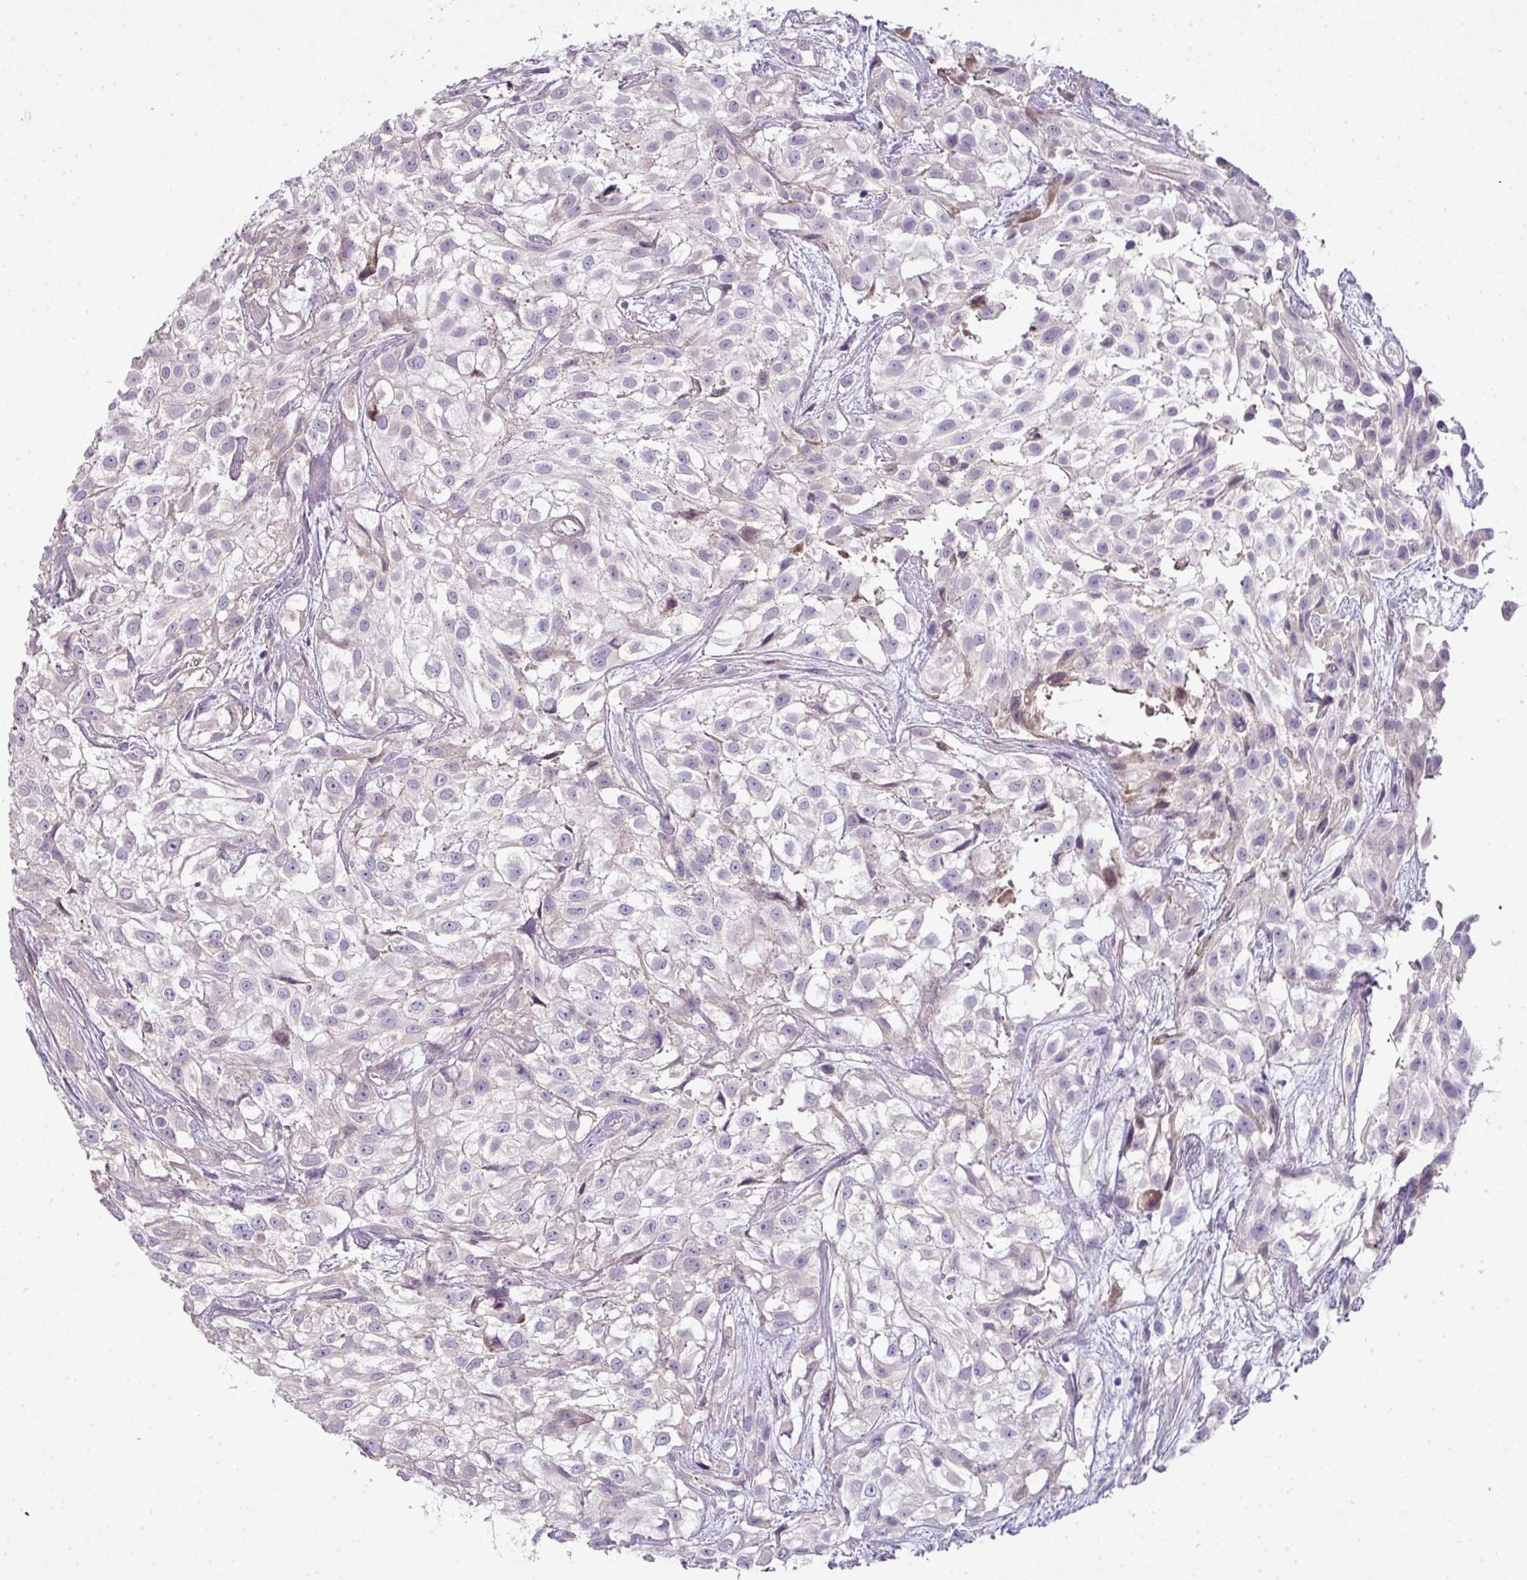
{"staining": {"intensity": "negative", "quantity": "none", "location": "none"}, "tissue": "urothelial cancer", "cell_type": "Tumor cells", "image_type": "cancer", "snomed": [{"axis": "morphology", "description": "Urothelial carcinoma, High grade"}, {"axis": "topography", "description": "Urinary bladder"}], "caption": "Tumor cells show no significant protein expression in urothelial carcinoma (high-grade). (DAB IHC, high magnification).", "gene": "PIK3R5", "patient": {"sex": "male", "age": 56}}